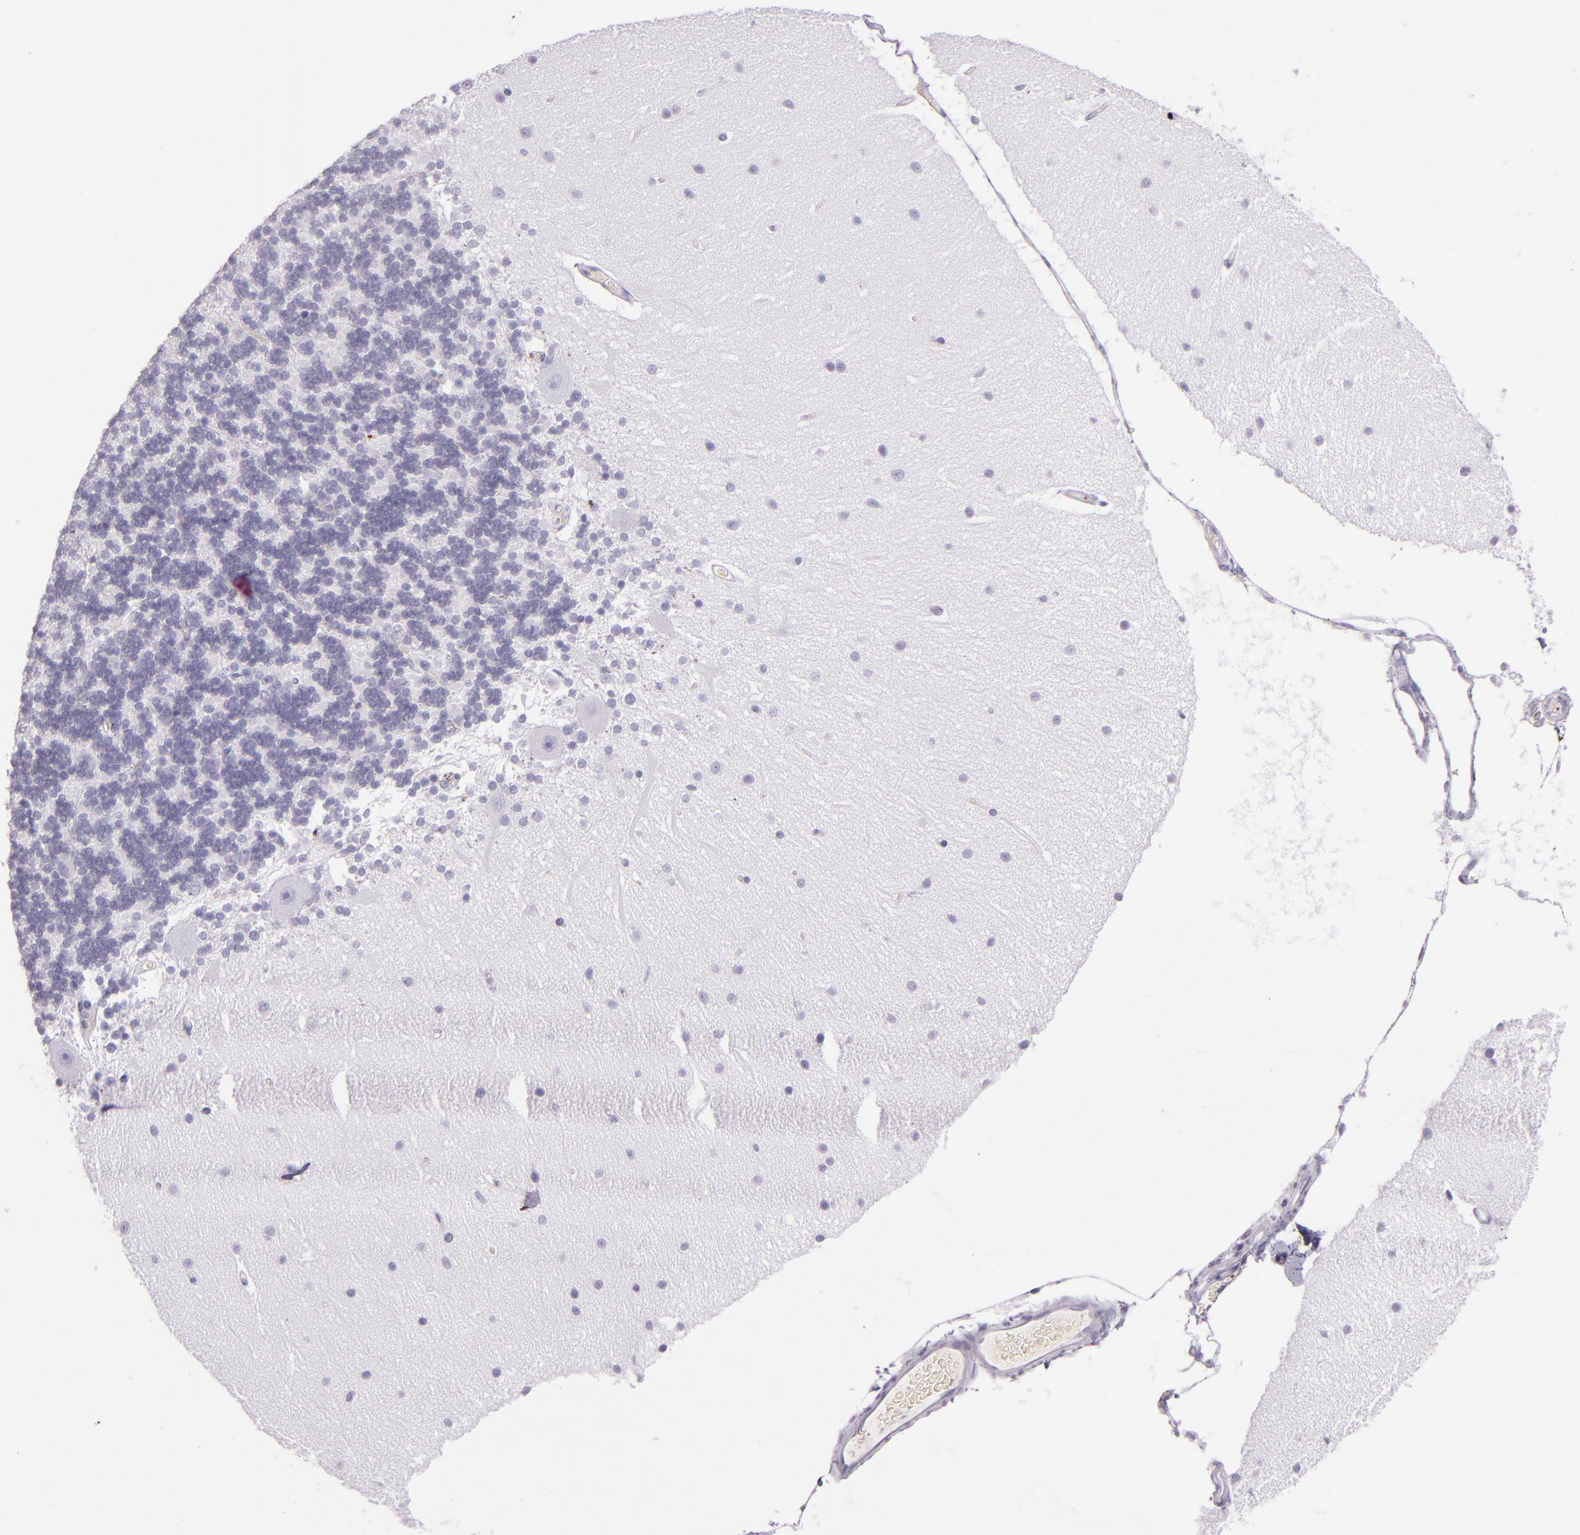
{"staining": {"intensity": "negative", "quantity": "none", "location": "none"}, "tissue": "cerebellum", "cell_type": "Cells in granular layer", "image_type": "normal", "snomed": [{"axis": "morphology", "description": "Normal tissue, NOS"}, {"axis": "topography", "description": "Cerebellum"}], "caption": "There is no significant staining in cells in granular layer of cerebellum. (DAB (3,3'-diaminobenzidine) immunohistochemistry with hematoxylin counter stain).", "gene": "SELP", "patient": {"sex": "female", "age": 54}}